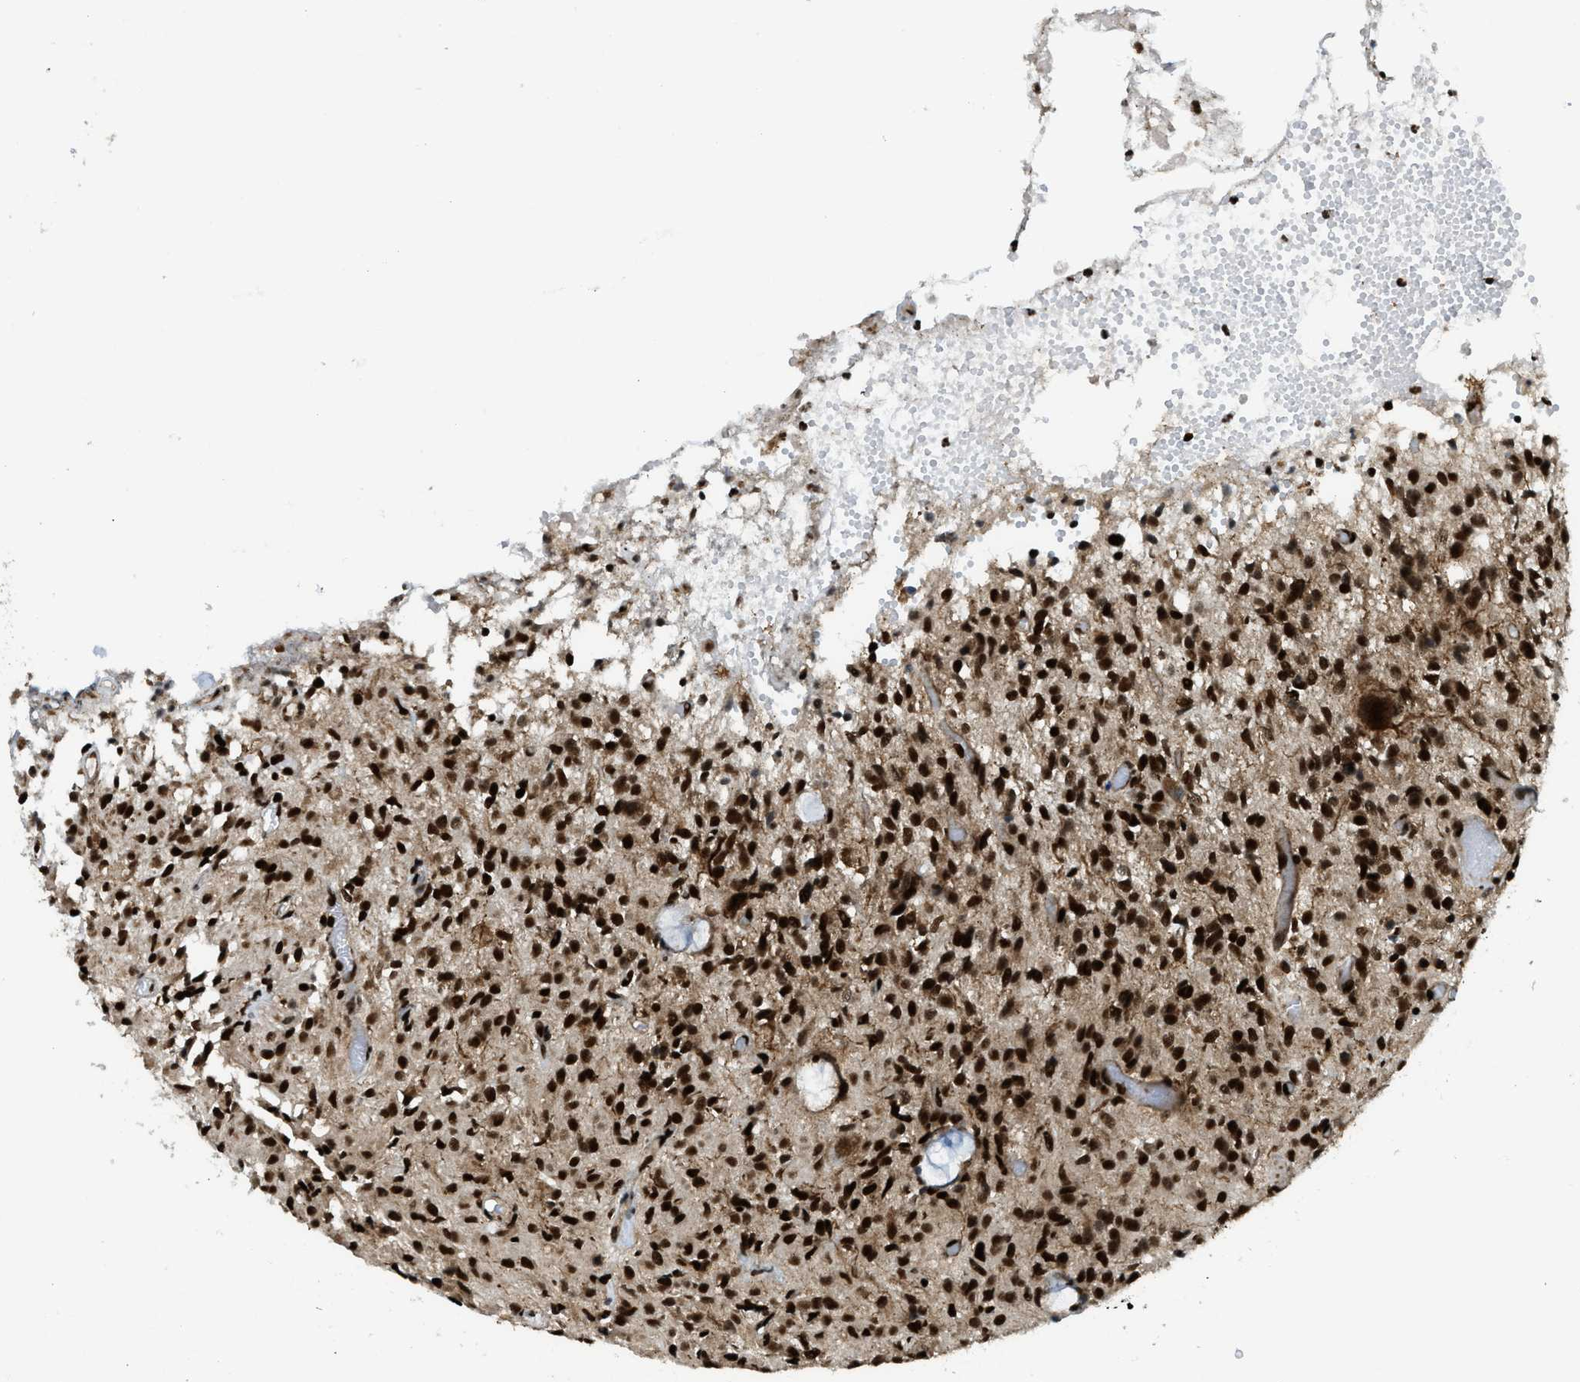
{"staining": {"intensity": "strong", "quantity": ">75%", "location": "nuclear"}, "tissue": "glioma", "cell_type": "Tumor cells", "image_type": "cancer", "snomed": [{"axis": "morphology", "description": "Glioma, malignant, High grade"}, {"axis": "topography", "description": "Brain"}], "caption": "DAB immunohistochemical staining of malignant high-grade glioma displays strong nuclear protein staining in about >75% of tumor cells. (Brightfield microscopy of DAB IHC at high magnification).", "gene": "GABPB1", "patient": {"sex": "female", "age": 59}}